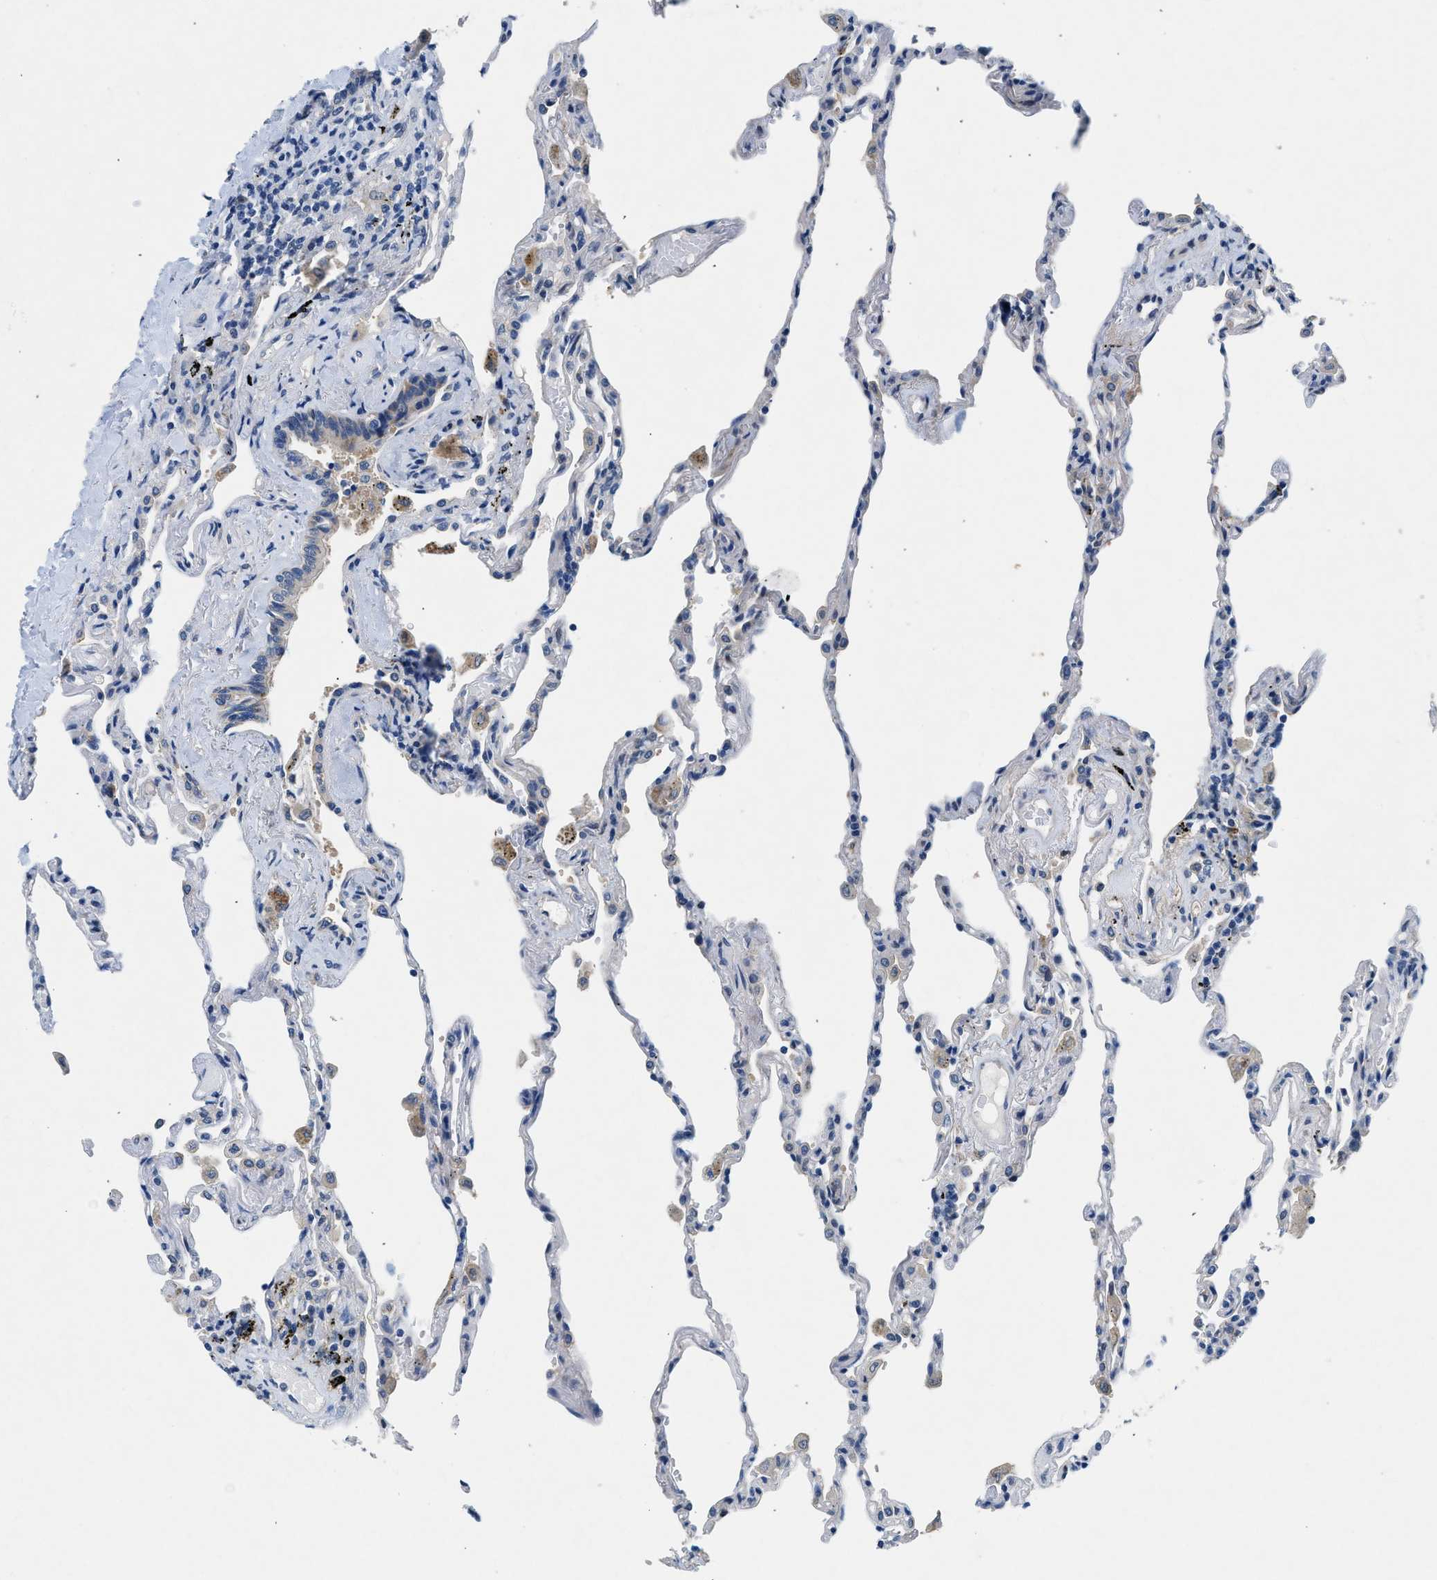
{"staining": {"intensity": "negative", "quantity": "none", "location": "none"}, "tissue": "lung", "cell_type": "Alveolar cells", "image_type": "normal", "snomed": [{"axis": "morphology", "description": "Normal tissue, NOS"}, {"axis": "topography", "description": "Lung"}], "caption": "Immunohistochemistry (IHC) histopathology image of normal human lung stained for a protein (brown), which displays no positivity in alveolar cells.", "gene": "COPS2", "patient": {"sex": "male", "age": 59}}